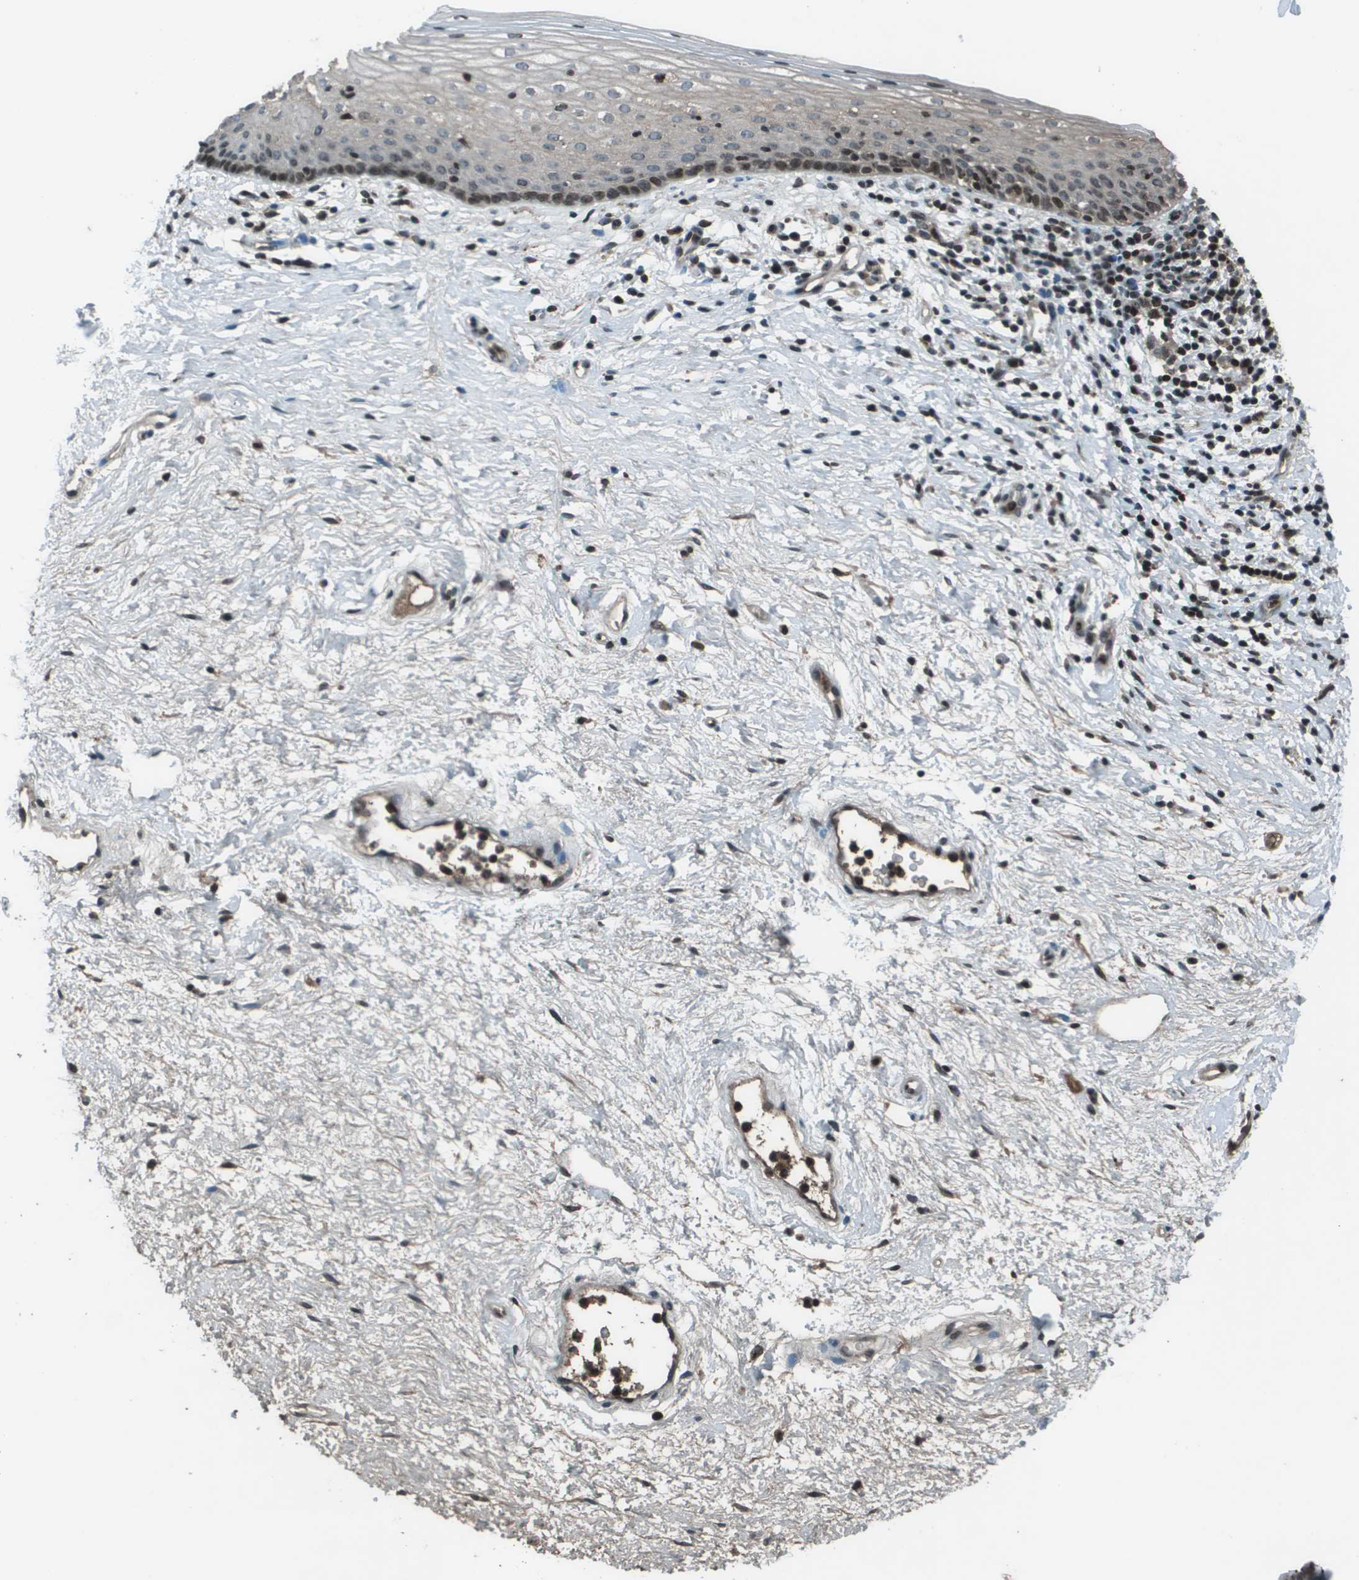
{"staining": {"intensity": "moderate", "quantity": "<25%", "location": "nuclear"}, "tissue": "vagina", "cell_type": "Squamous epithelial cells", "image_type": "normal", "snomed": [{"axis": "morphology", "description": "Normal tissue, NOS"}, {"axis": "topography", "description": "Vagina"}], "caption": "Protein staining of benign vagina shows moderate nuclear positivity in about <25% of squamous epithelial cells. (DAB = brown stain, brightfield microscopy at high magnification).", "gene": "CXCL12", "patient": {"sex": "female", "age": 44}}